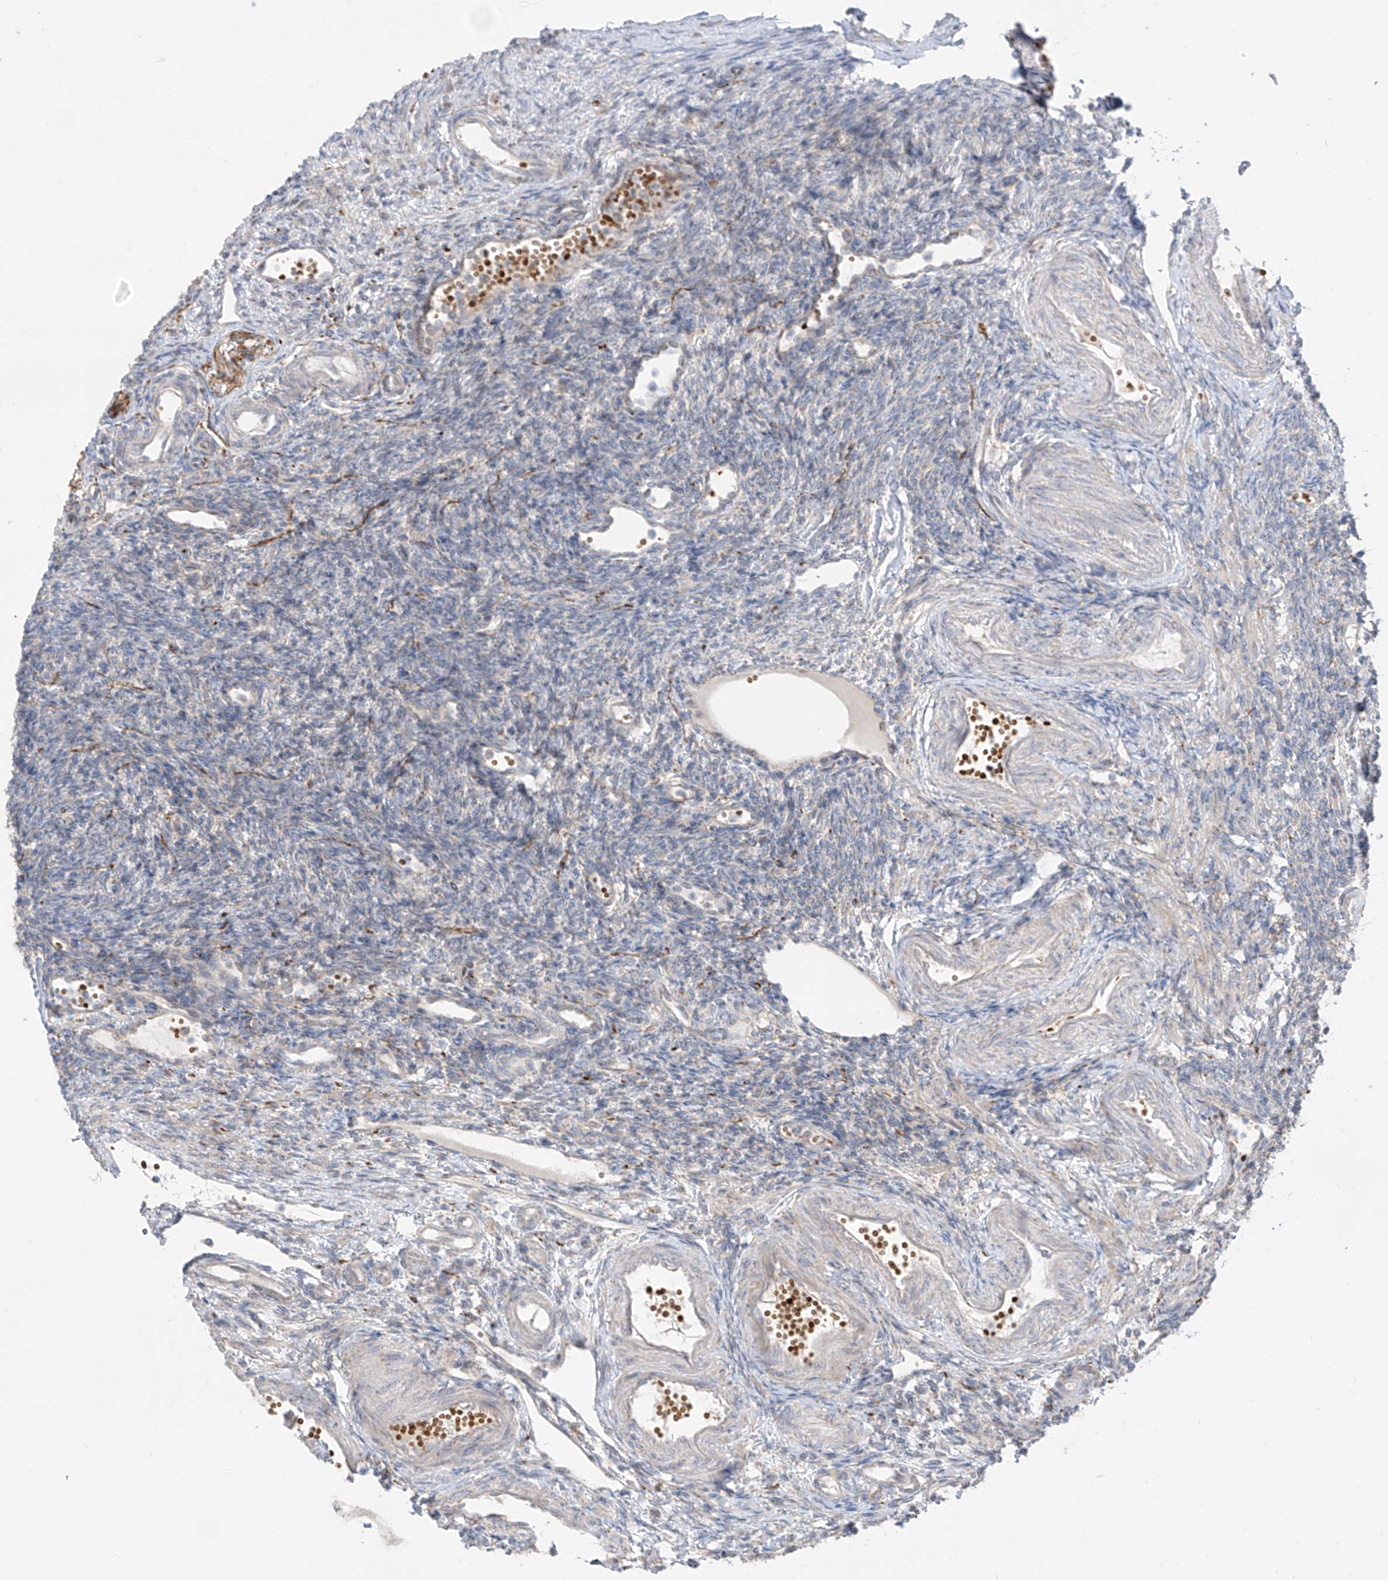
{"staining": {"intensity": "negative", "quantity": "none", "location": "none"}, "tissue": "ovary", "cell_type": "Ovarian stroma cells", "image_type": "normal", "snomed": [{"axis": "morphology", "description": "Normal tissue, NOS"}, {"axis": "morphology", "description": "Cyst, NOS"}, {"axis": "topography", "description": "Ovary"}], "caption": "DAB (3,3'-diaminobenzidine) immunohistochemical staining of unremarkable ovary exhibits no significant staining in ovarian stroma cells.", "gene": "ARHGEF40", "patient": {"sex": "female", "age": 33}}